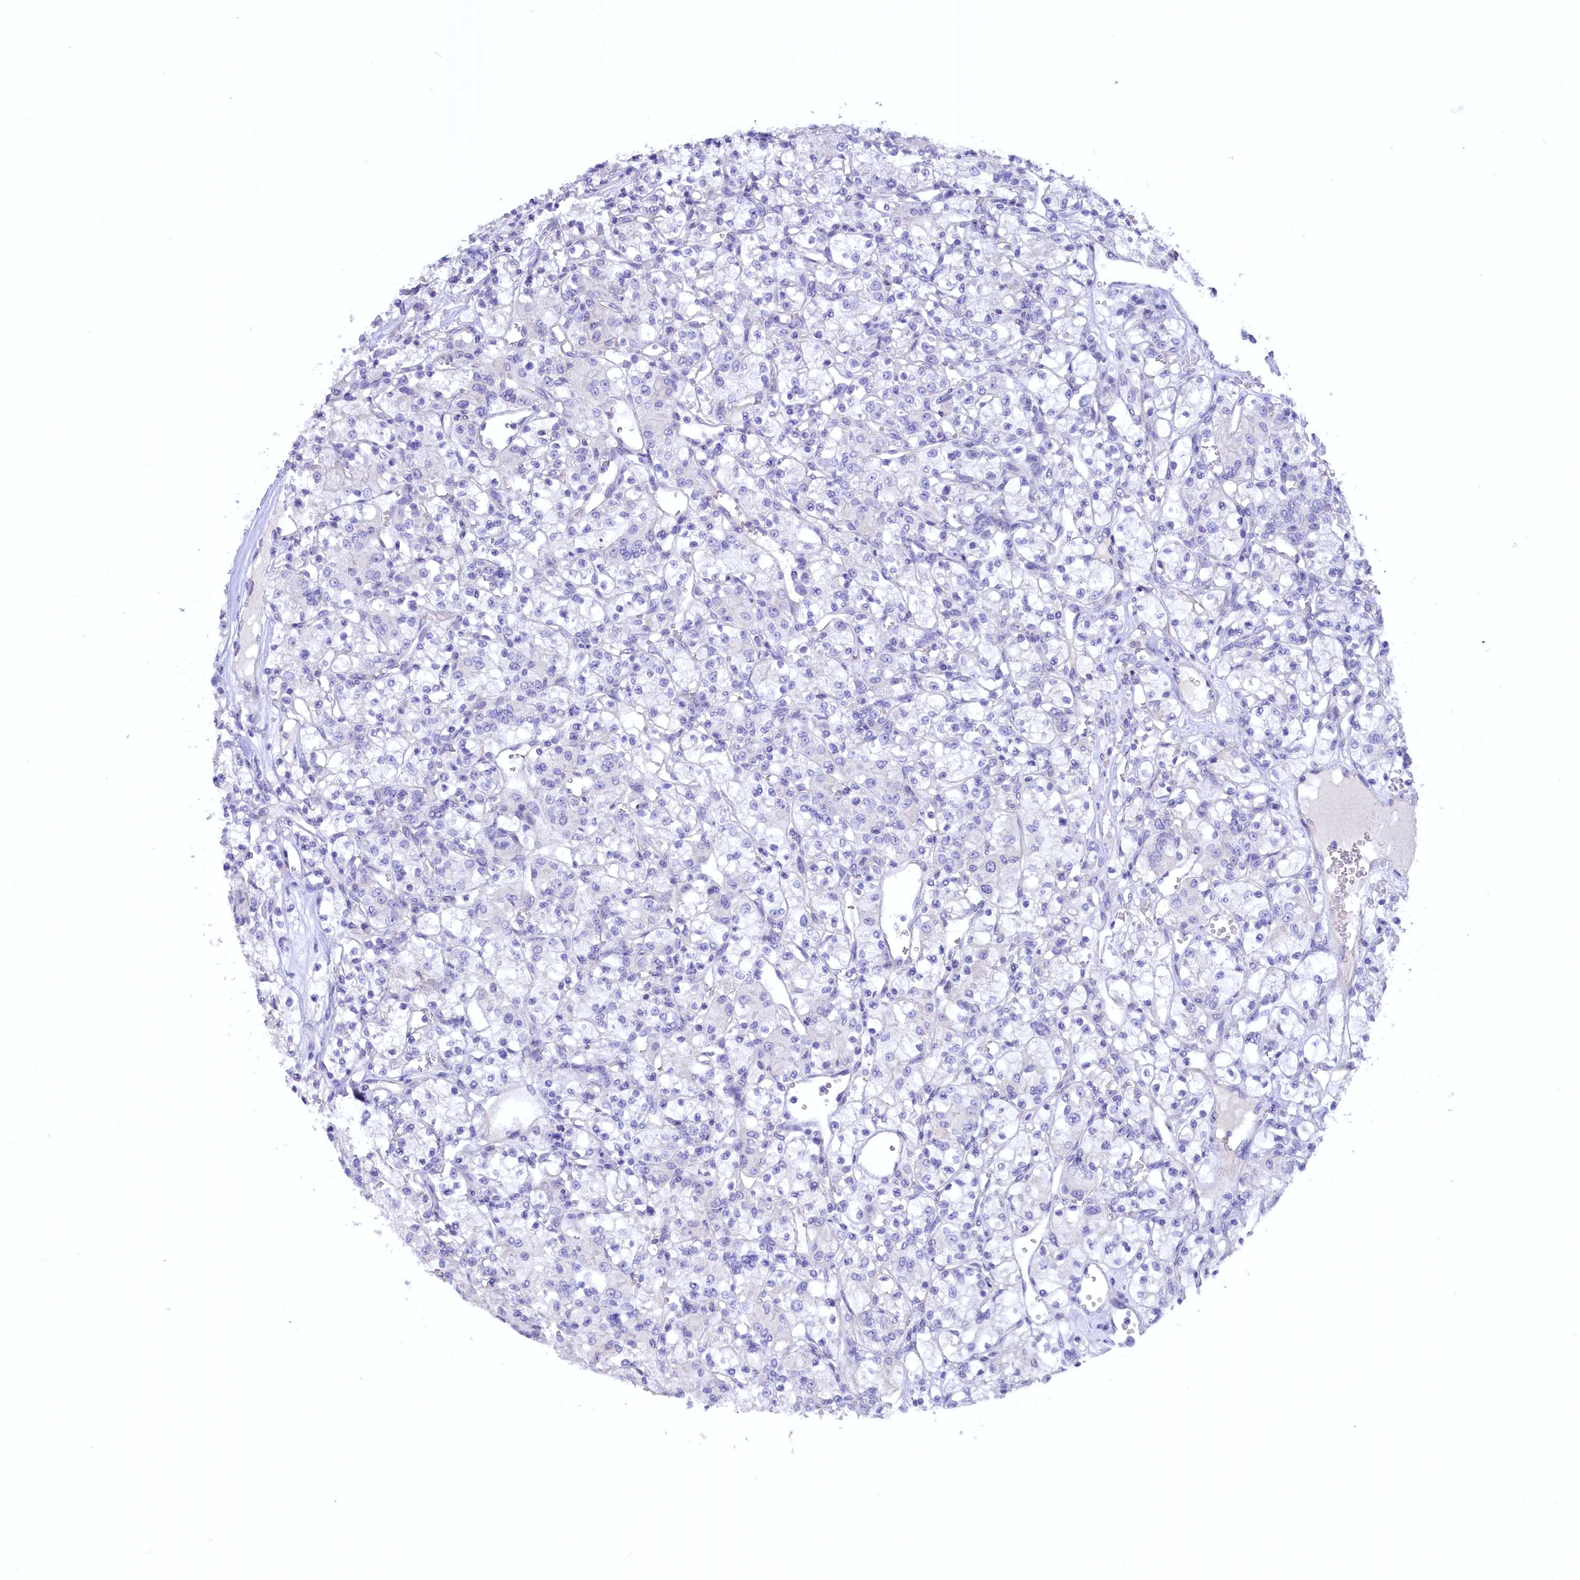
{"staining": {"intensity": "negative", "quantity": "none", "location": "none"}, "tissue": "renal cancer", "cell_type": "Tumor cells", "image_type": "cancer", "snomed": [{"axis": "morphology", "description": "Adenocarcinoma, NOS"}, {"axis": "topography", "description": "Kidney"}], "caption": "Adenocarcinoma (renal) was stained to show a protein in brown. There is no significant positivity in tumor cells. (Stains: DAB immunohistochemistry with hematoxylin counter stain, Microscopy: brightfield microscopy at high magnification).", "gene": "ZSWIM4", "patient": {"sex": "female", "age": 59}}